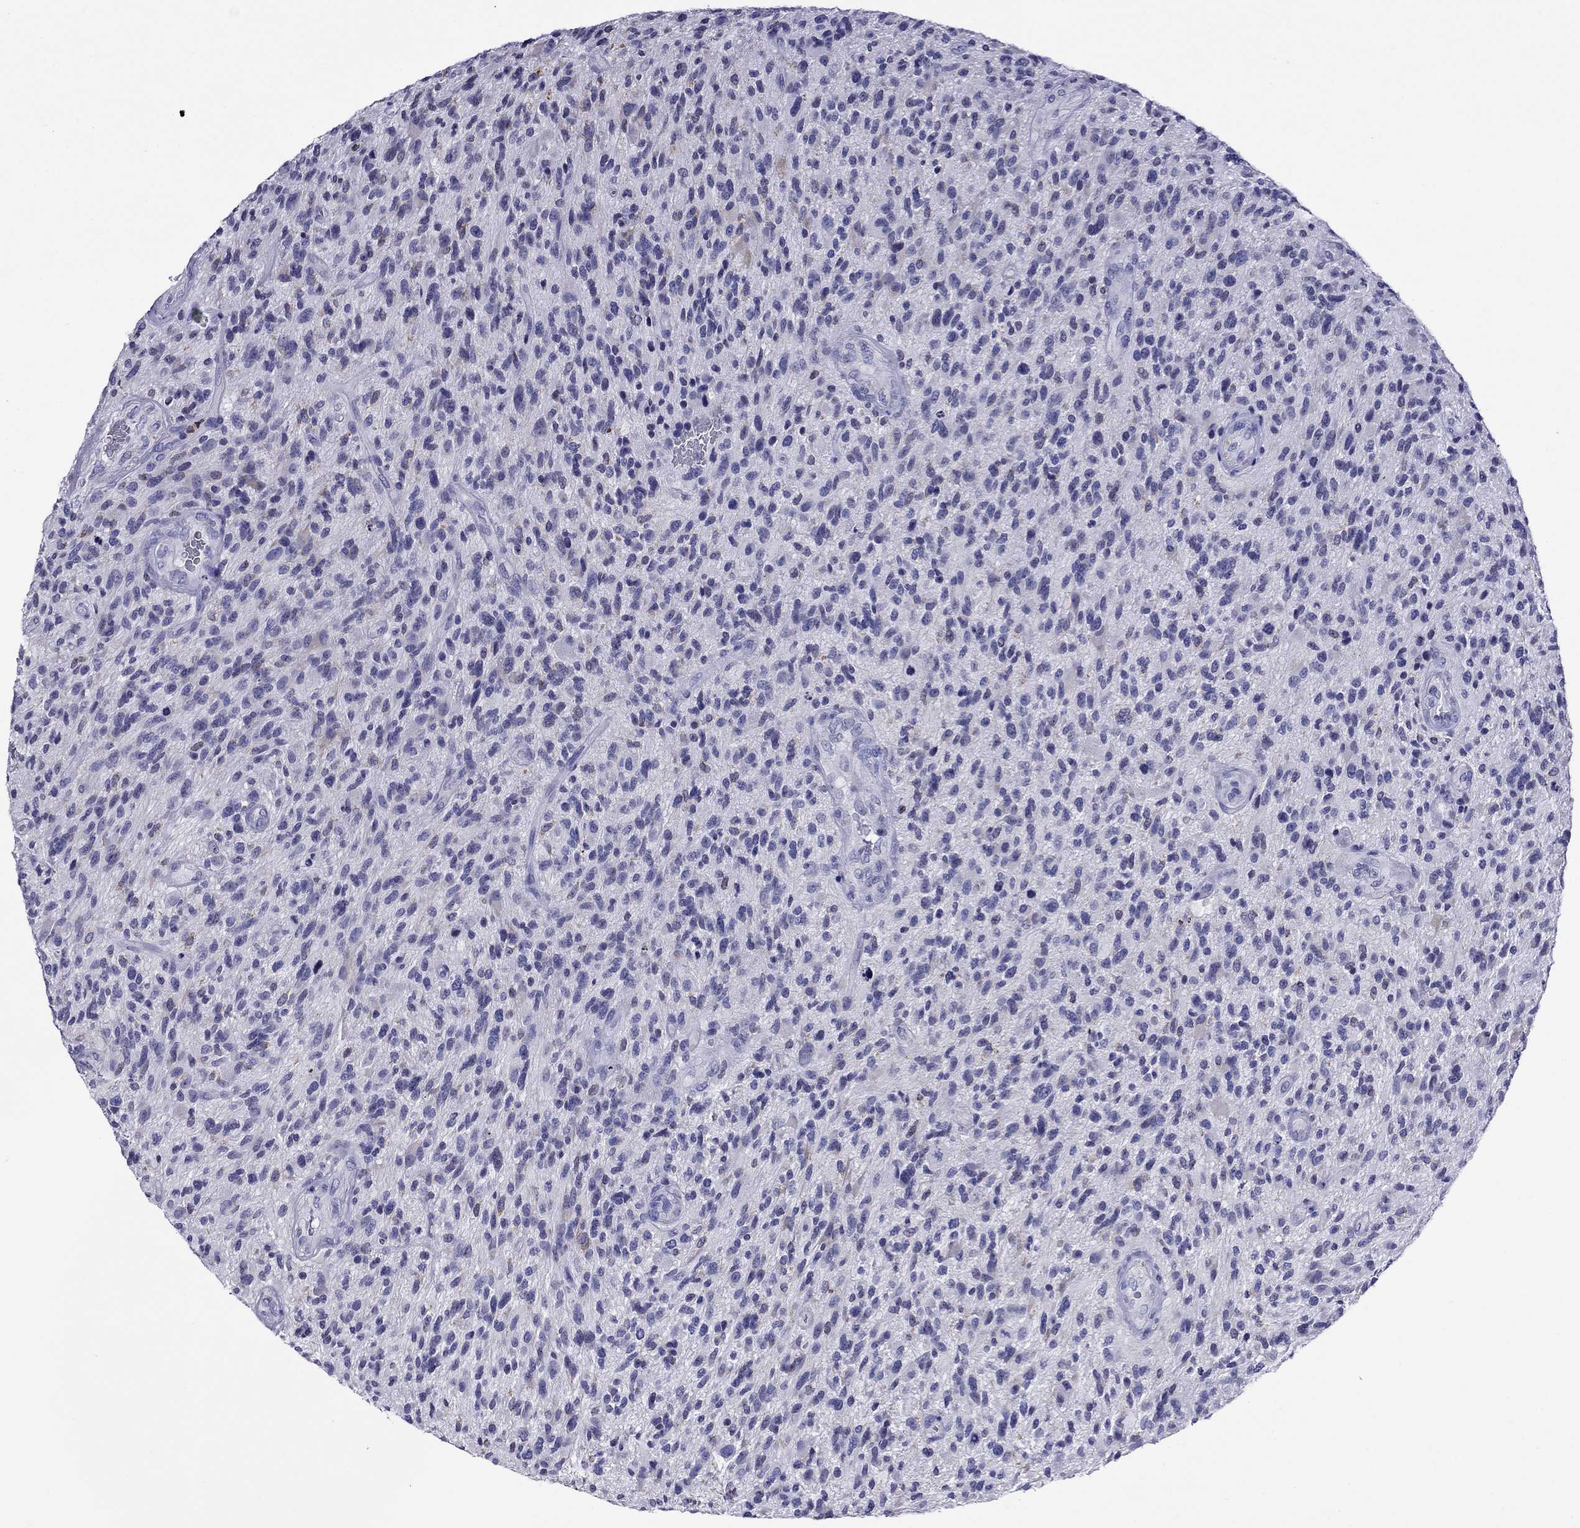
{"staining": {"intensity": "negative", "quantity": "none", "location": "none"}, "tissue": "glioma", "cell_type": "Tumor cells", "image_type": "cancer", "snomed": [{"axis": "morphology", "description": "Glioma, malignant, High grade"}, {"axis": "topography", "description": "Brain"}], "caption": "This is an immunohistochemistry histopathology image of human high-grade glioma (malignant). There is no staining in tumor cells.", "gene": "SCG2", "patient": {"sex": "male", "age": 47}}